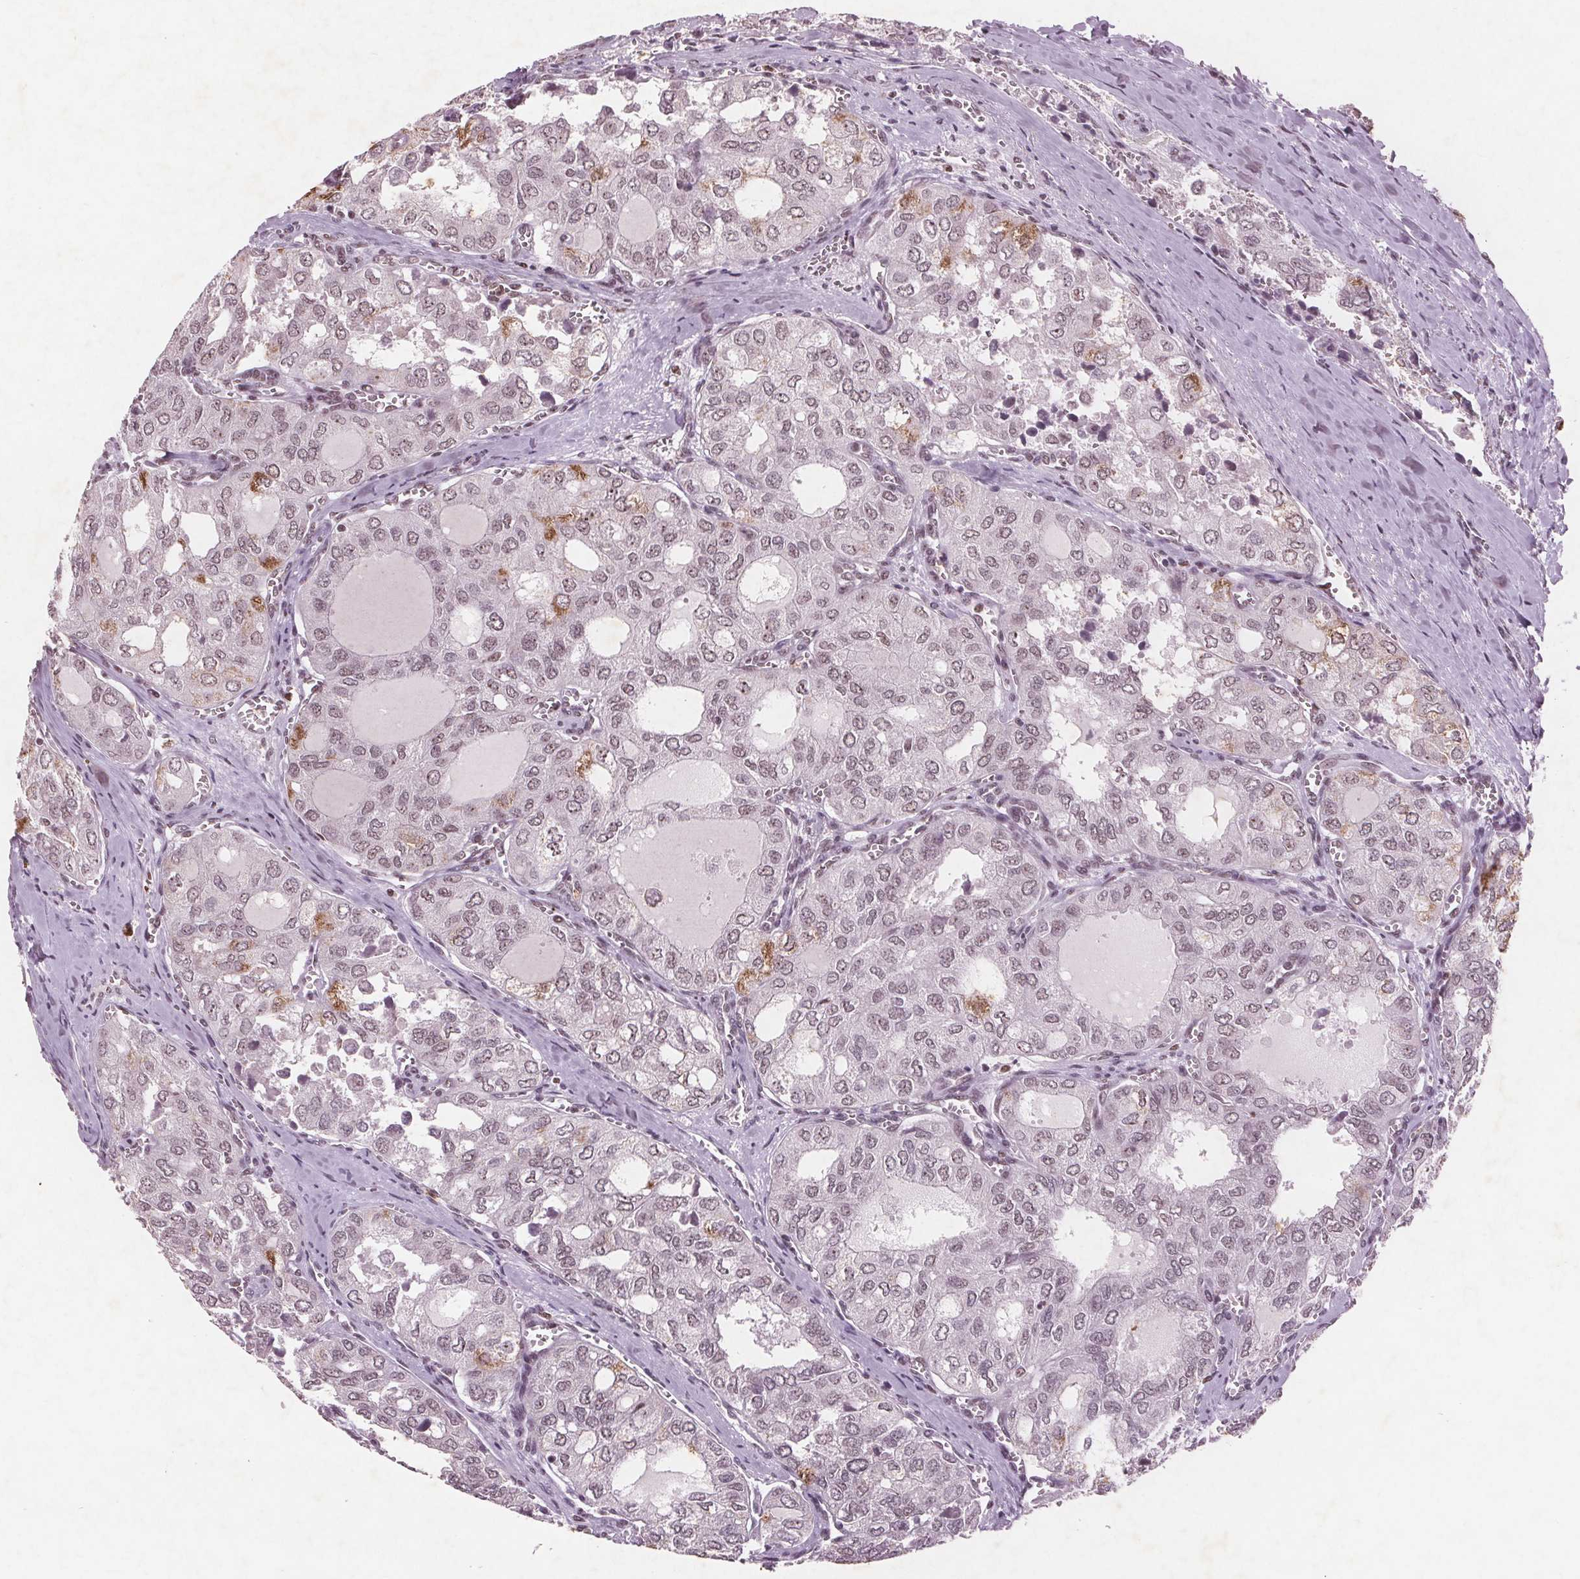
{"staining": {"intensity": "weak", "quantity": ">75%", "location": "nuclear"}, "tissue": "thyroid cancer", "cell_type": "Tumor cells", "image_type": "cancer", "snomed": [{"axis": "morphology", "description": "Follicular adenoma carcinoma, NOS"}, {"axis": "topography", "description": "Thyroid gland"}], "caption": "This image demonstrates IHC staining of human thyroid cancer, with low weak nuclear positivity in approximately >75% of tumor cells.", "gene": "RPS6KA2", "patient": {"sex": "male", "age": 75}}